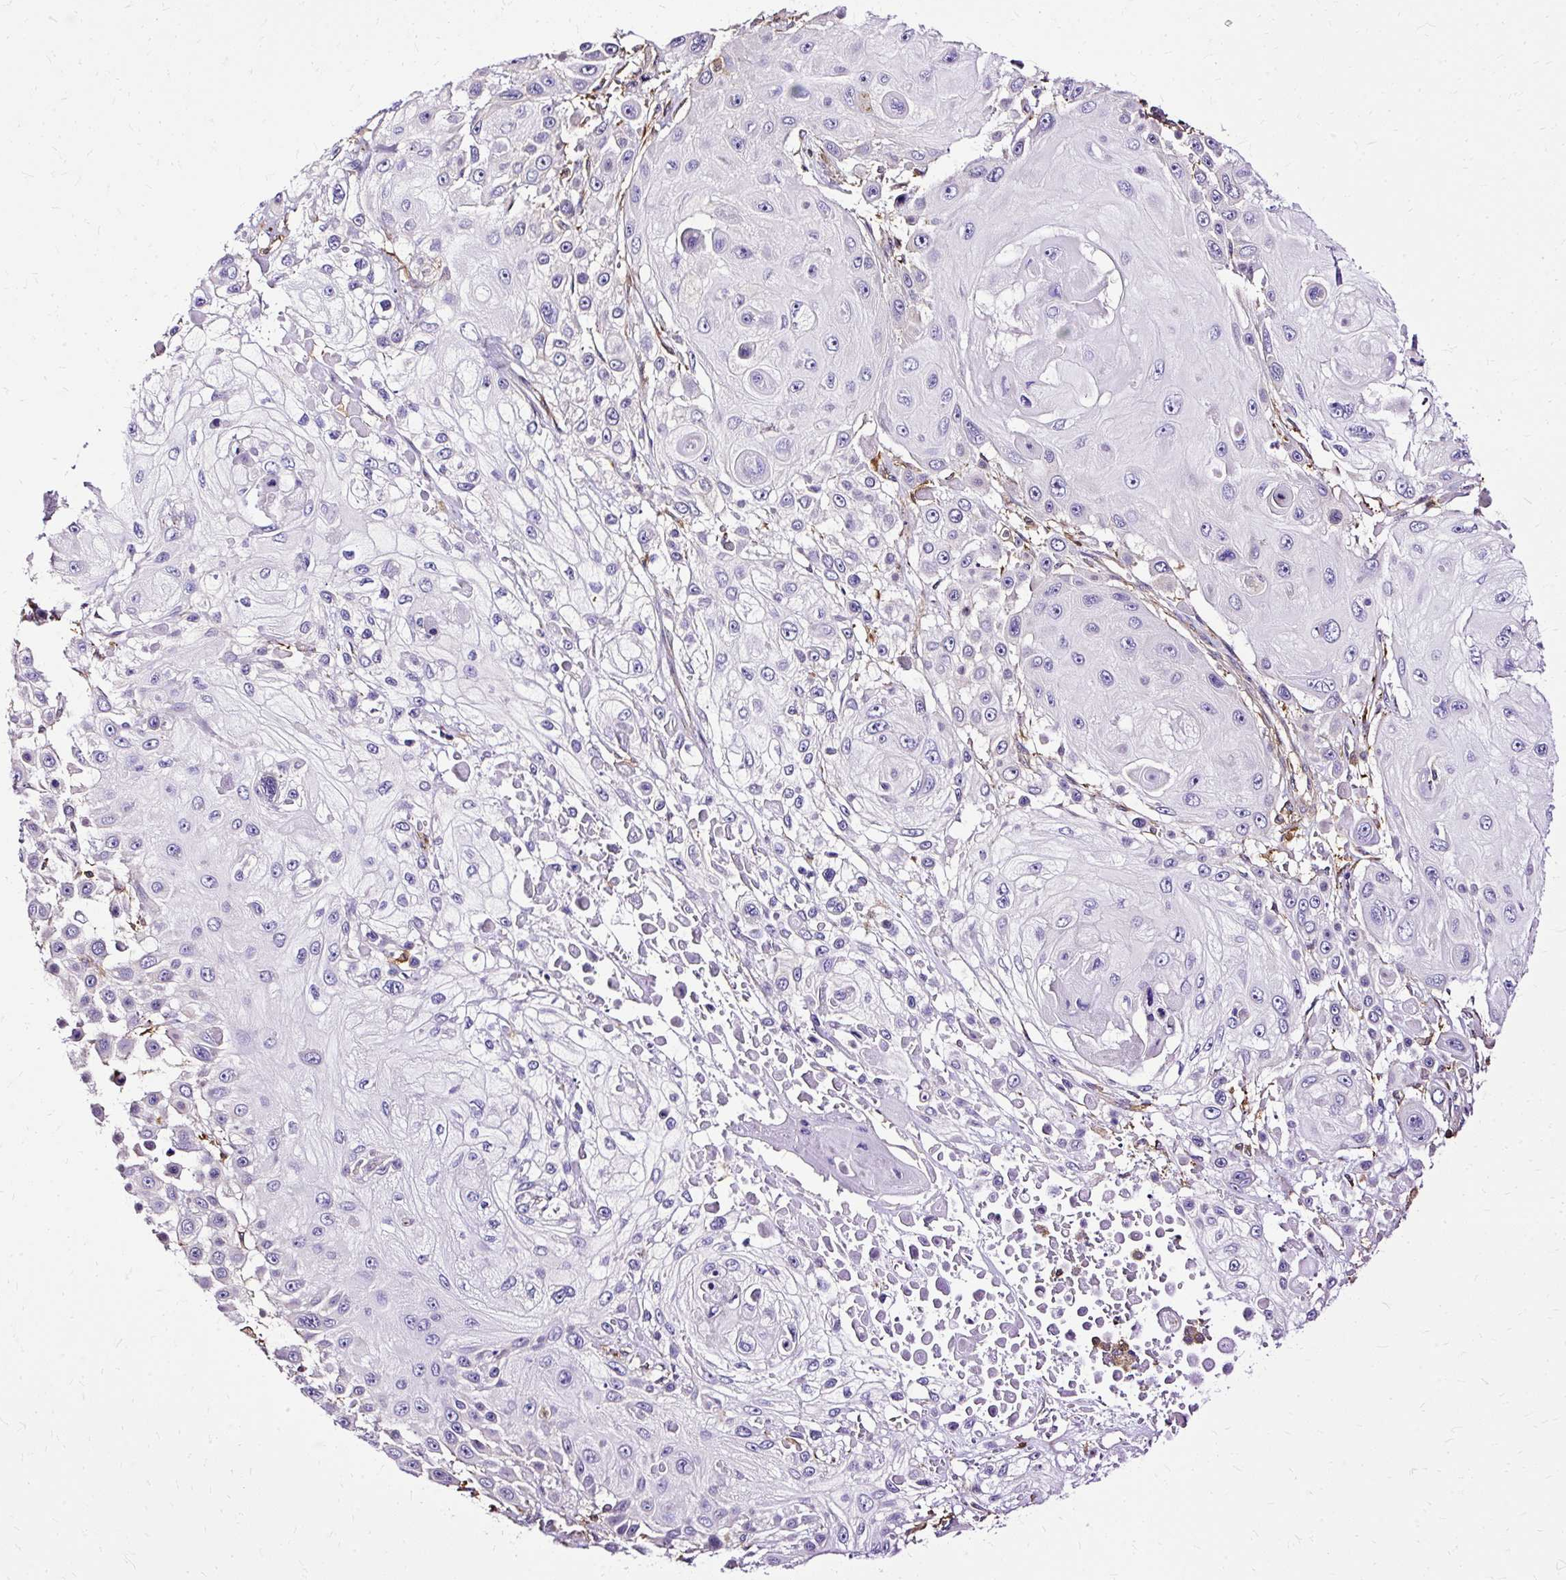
{"staining": {"intensity": "negative", "quantity": "none", "location": "none"}, "tissue": "skin cancer", "cell_type": "Tumor cells", "image_type": "cancer", "snomed": [{"axis": "morphology", "description": "Squamous cell carcinoma, NOS"}, {"axis": "topography", "description": "Skin"}], "caption": "Tumor cells are negative for brown protein staining in skin cancer.", "gene": "TWF2", "patient": {"sex": "male", "age": 67}}